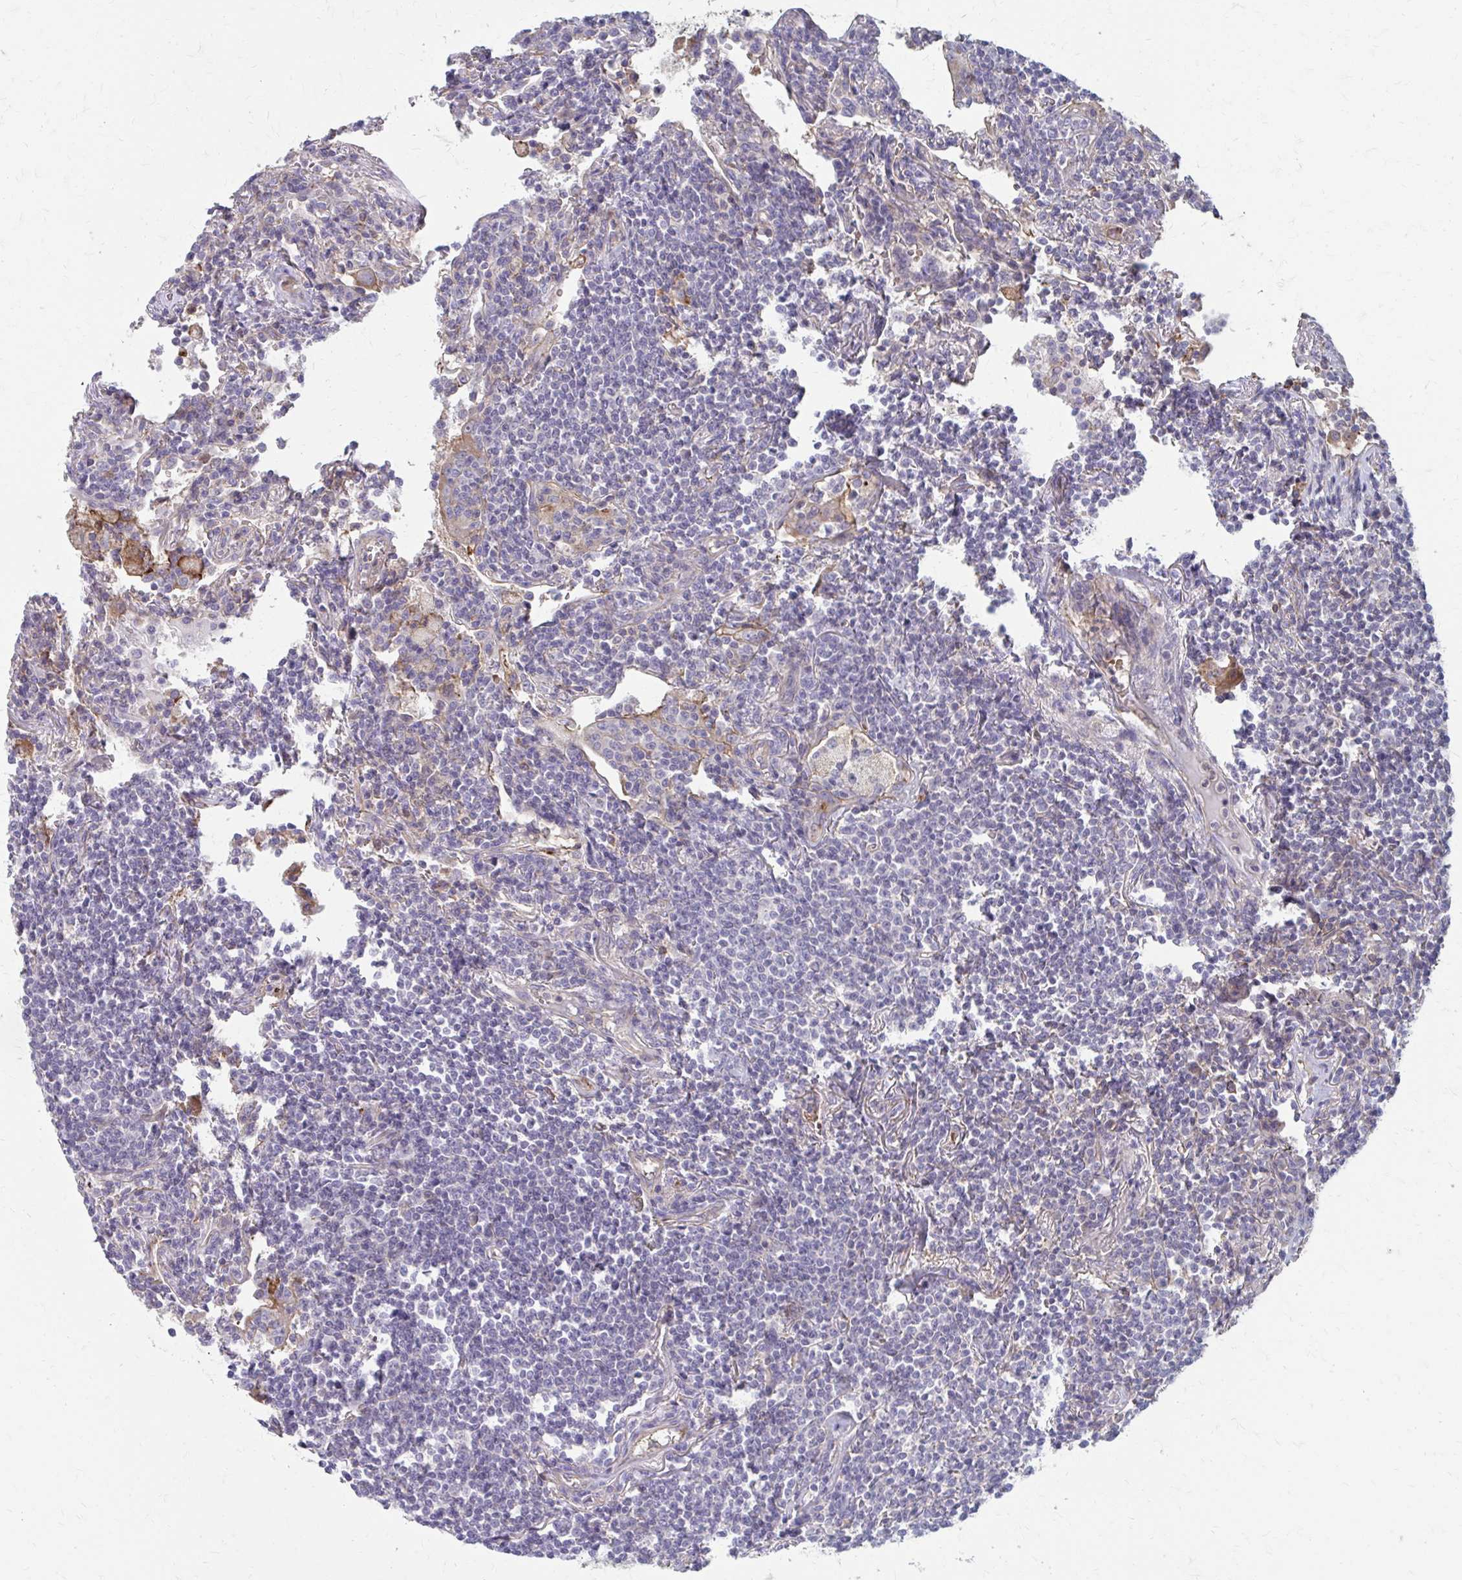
{"staining": {"intensity": "negative", "quantity": "none", "location": "none"}, "tissue": "lymphoma", "cell_type": "Tumor cells", "image_type": "cancer", "snomed": [{"axis": "morphology", "description": "Malignant lymphoma, non-Hodgkin's type, Low grade"}, {"axis": "topography", "description": "Lung"}], "caption": "DAB immunohistochemical staining of human low-grade malignant lymphoma, non-Hodgkin's type exhibits no significant positivity in tumor cells.", "gene": "MMP14", "patient": {"sex": "female", "age": 71}}